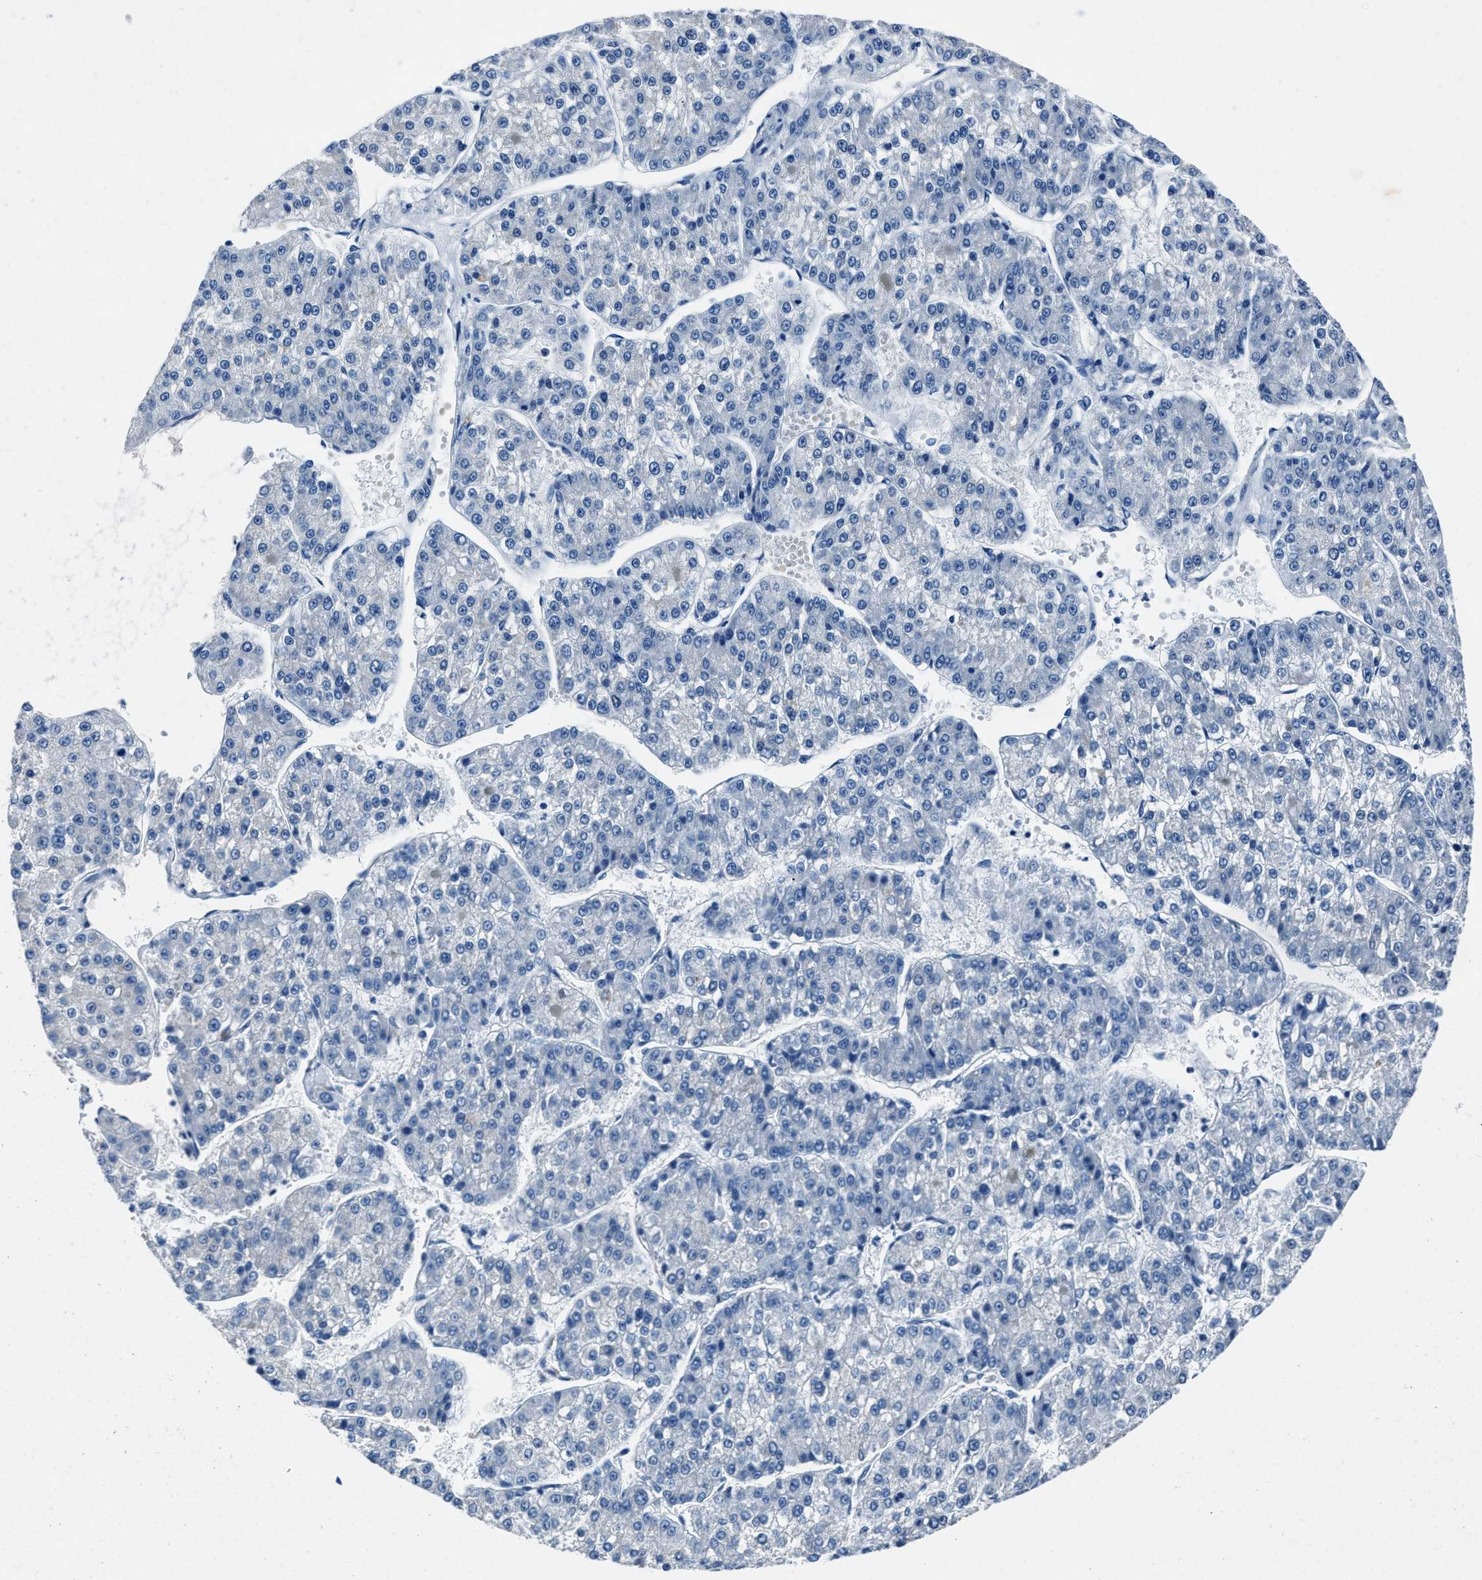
{"staining": {"intensity": "negative", "quantity": "none", "location": "none"}, "tissue": "liver cancer", "cell_type": "Tumor cells", "image_type": "cancer", "snomed": [{"axis": "morphology", "description": "Carcinoma, Hepatocellular, NOS"}, {"axis": "topography", "description": "Liver"}], "caption": "Immunohistochemistry image of liver hepatocellular carcinoma stained for a protein (brown), which reveals no positivity in tumor cells.", "gene": "NACAD", "patient": {"sex": "female", "age": 73}}